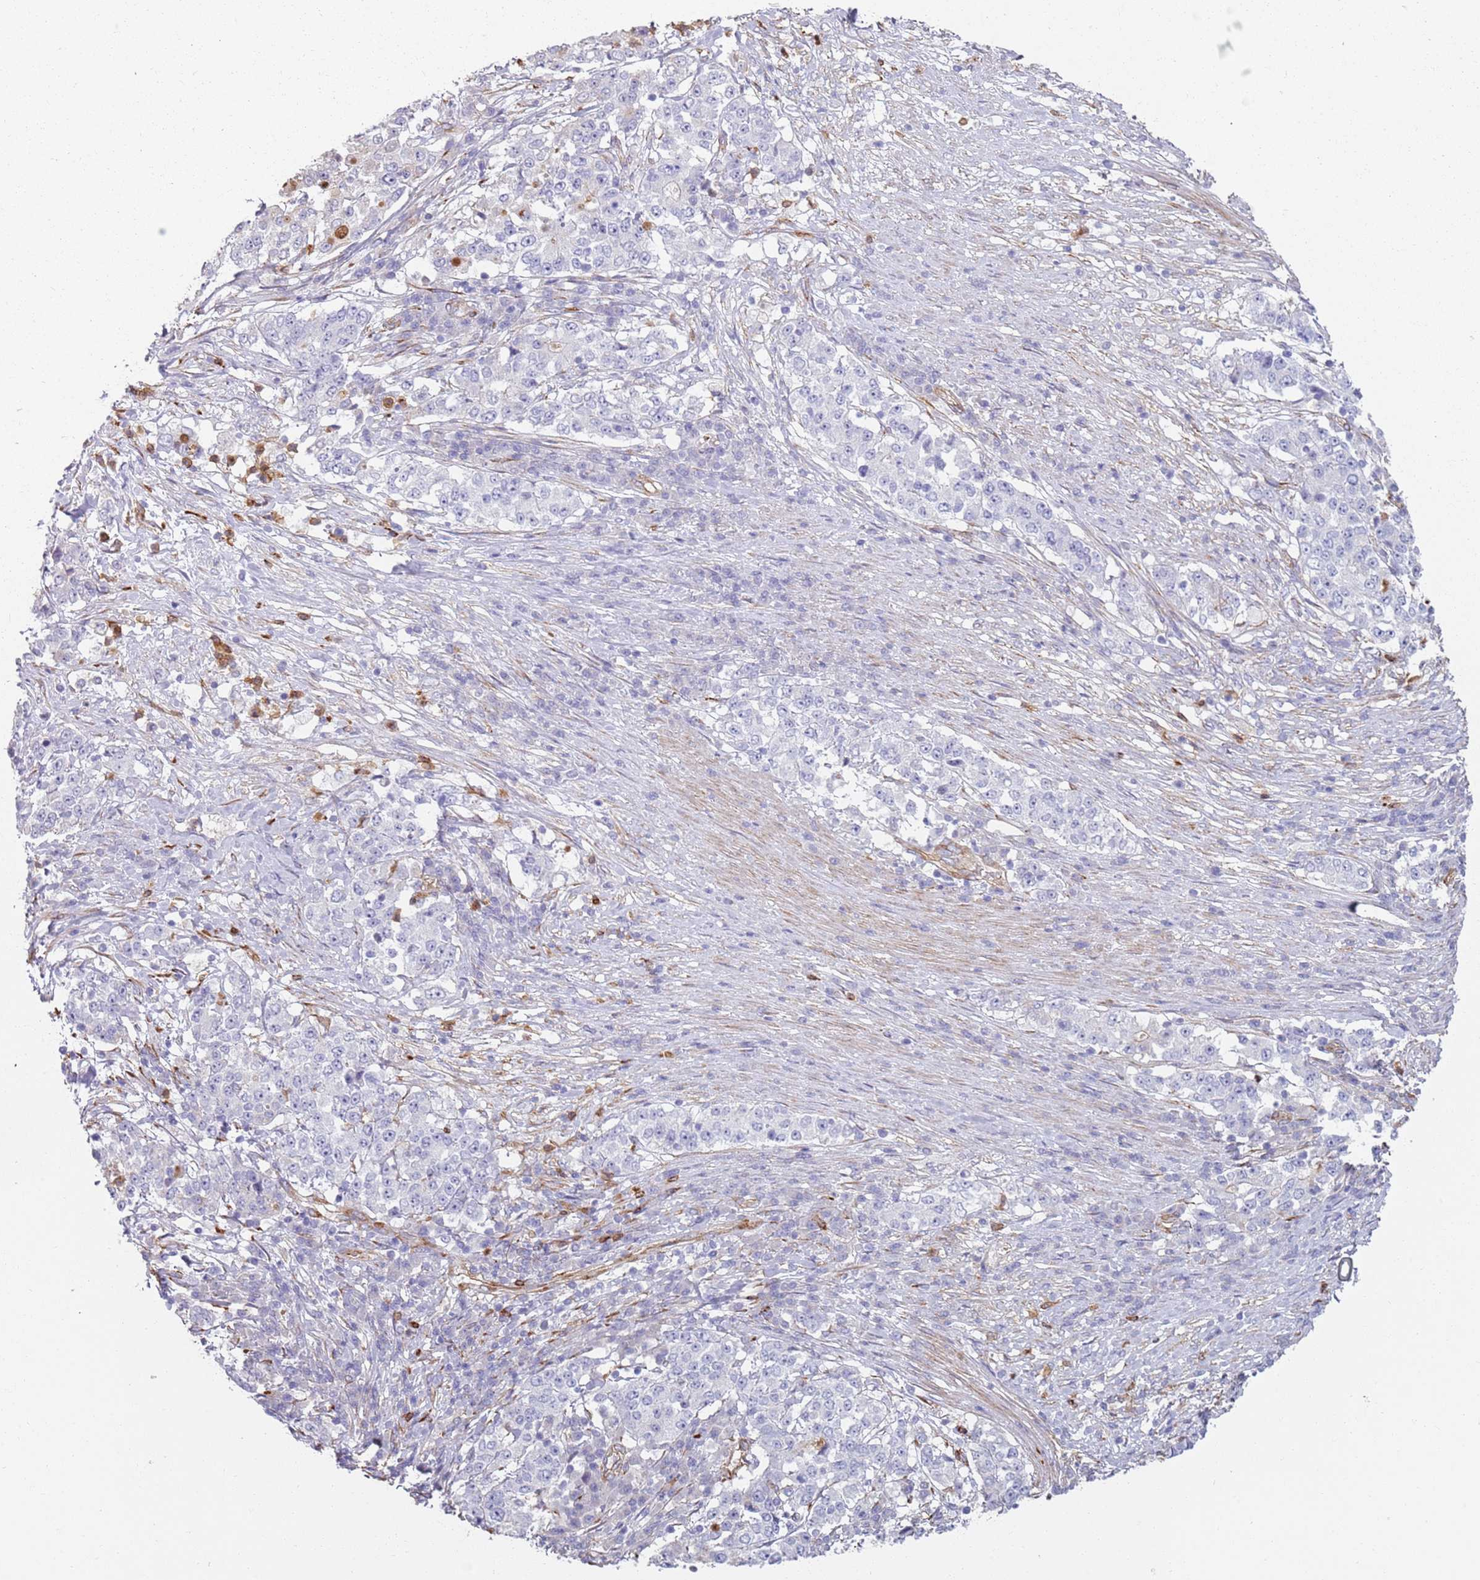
{"staining": {"intensity": "negative", "quantity": "none", "location": "none"}, "tissue": "stomach cancer", "cell_type": "Tumor cells", "image_type": "cancer", "snomed": [{"axis": "morphology", "description": "Adenocarcinoma, NOS"}, {"axis": "topography", "description": "Stomach"}], "caption": "A histopathology image of human stomach cancer (adenocarcinoma) is negative for staining in tumor cells.", "gene": "PHLPP2", "patient": {"sex": "male", "age": 59}}